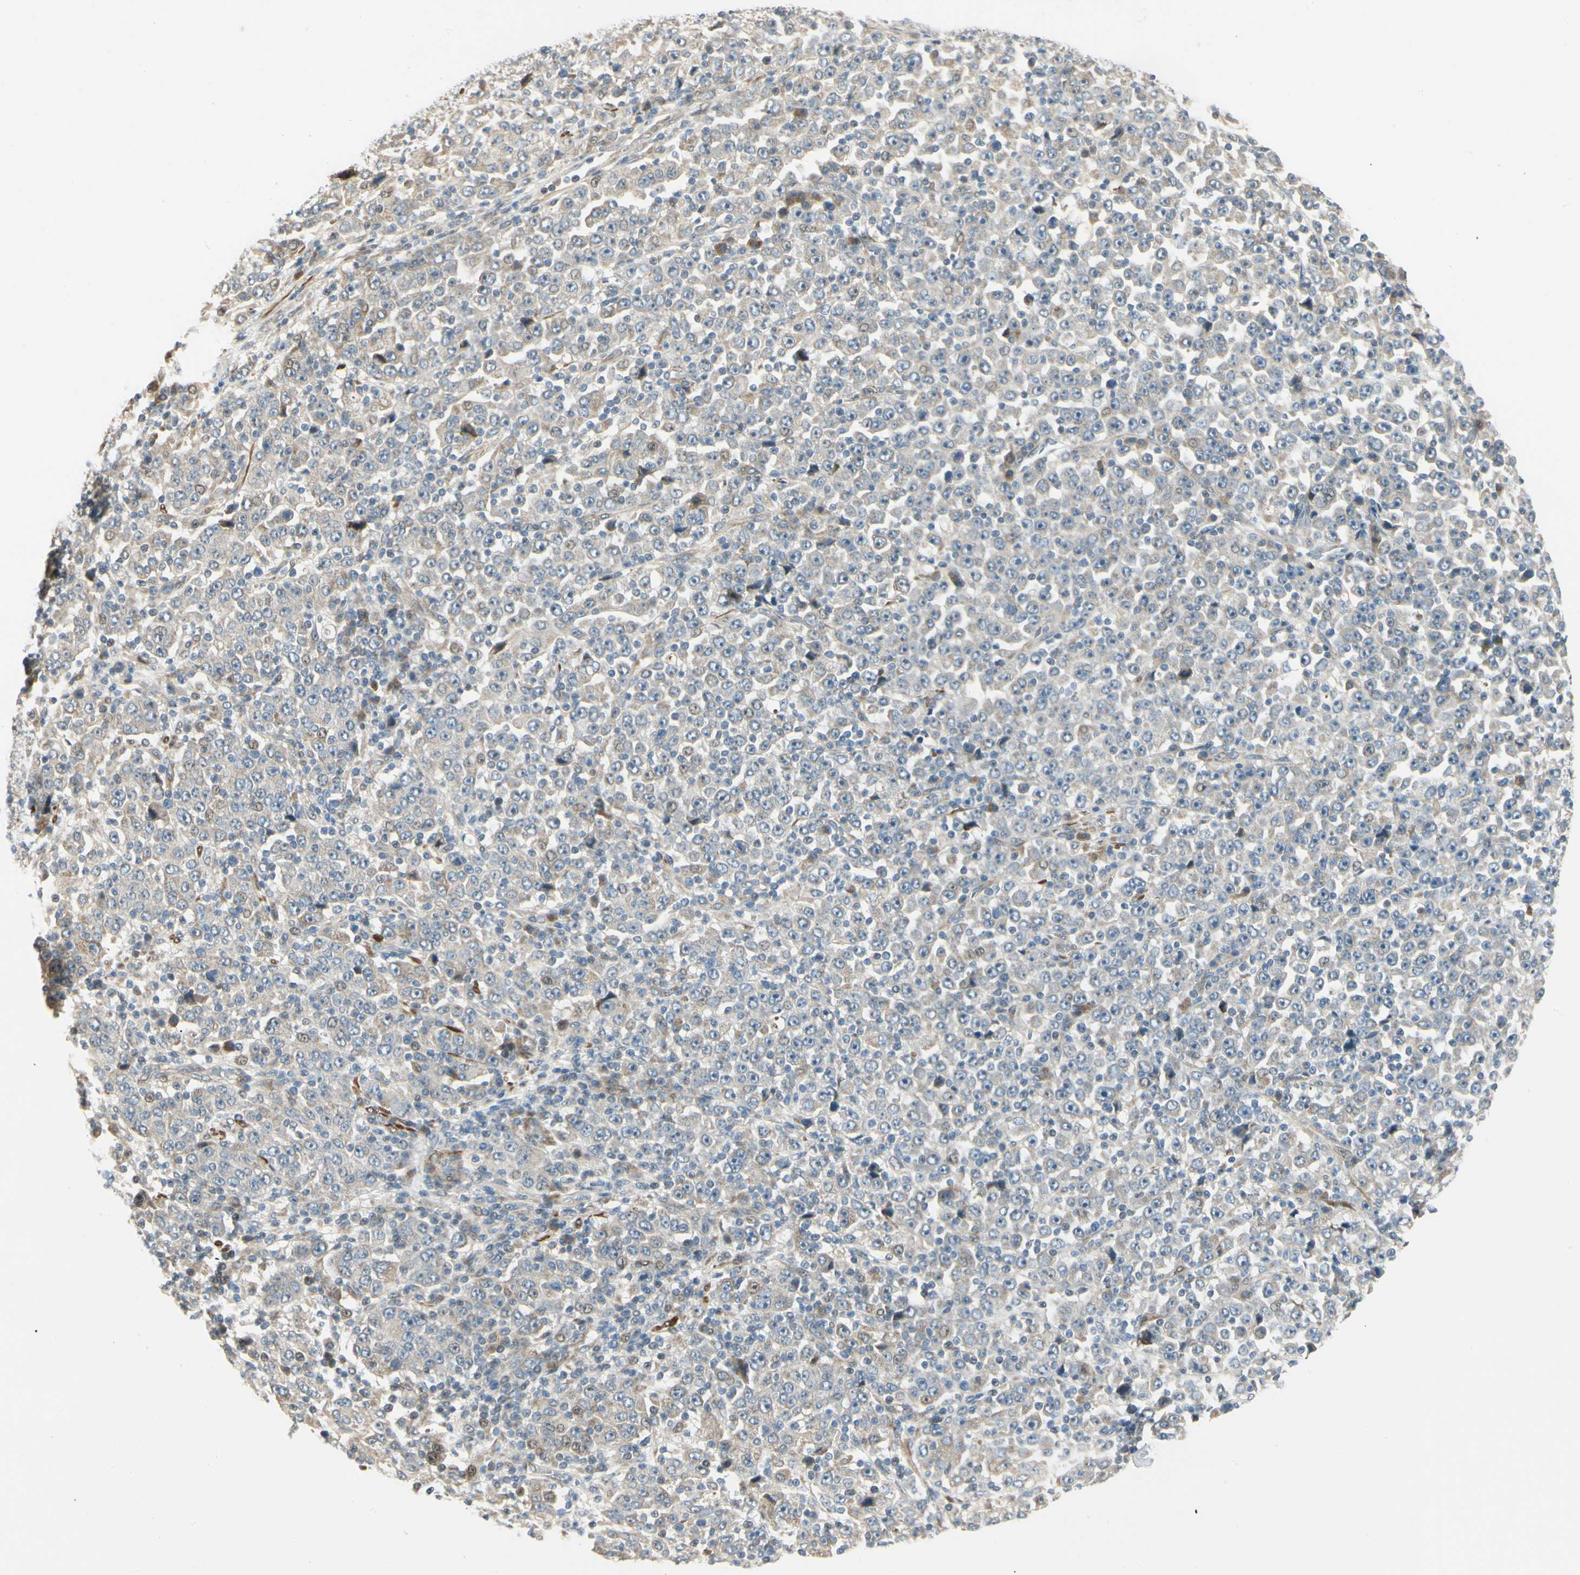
{"staining": {"intensity": "weak", "quantity": "25%-75%", "location": "cytoplasmic/membranous"}, "tissue": "stomach cancer", "cell_type": "Tumor cells", "image_type": "cancer", "snomed": [{"axis": "morphology", "description": "Normal tissue, NOS"}, {"axis": "morphology", "description": "Adenocarcinoma, NOS"}, {"axis": "topography", "description": "Stomach, upper"}, {"axis": "topography", "description": "Stomach"}], "caption": "High-magnification brightfield microscopy of stomach cancer stained with DAB (brown) and counterstained with hematoxylin (blue). tumor cells exhibit weak cytoplasmic/membranous expression is identified in approximately25%-75% of cells.", "gene": "P4HA3", "patient": {"sex": "male", "age": 59}}